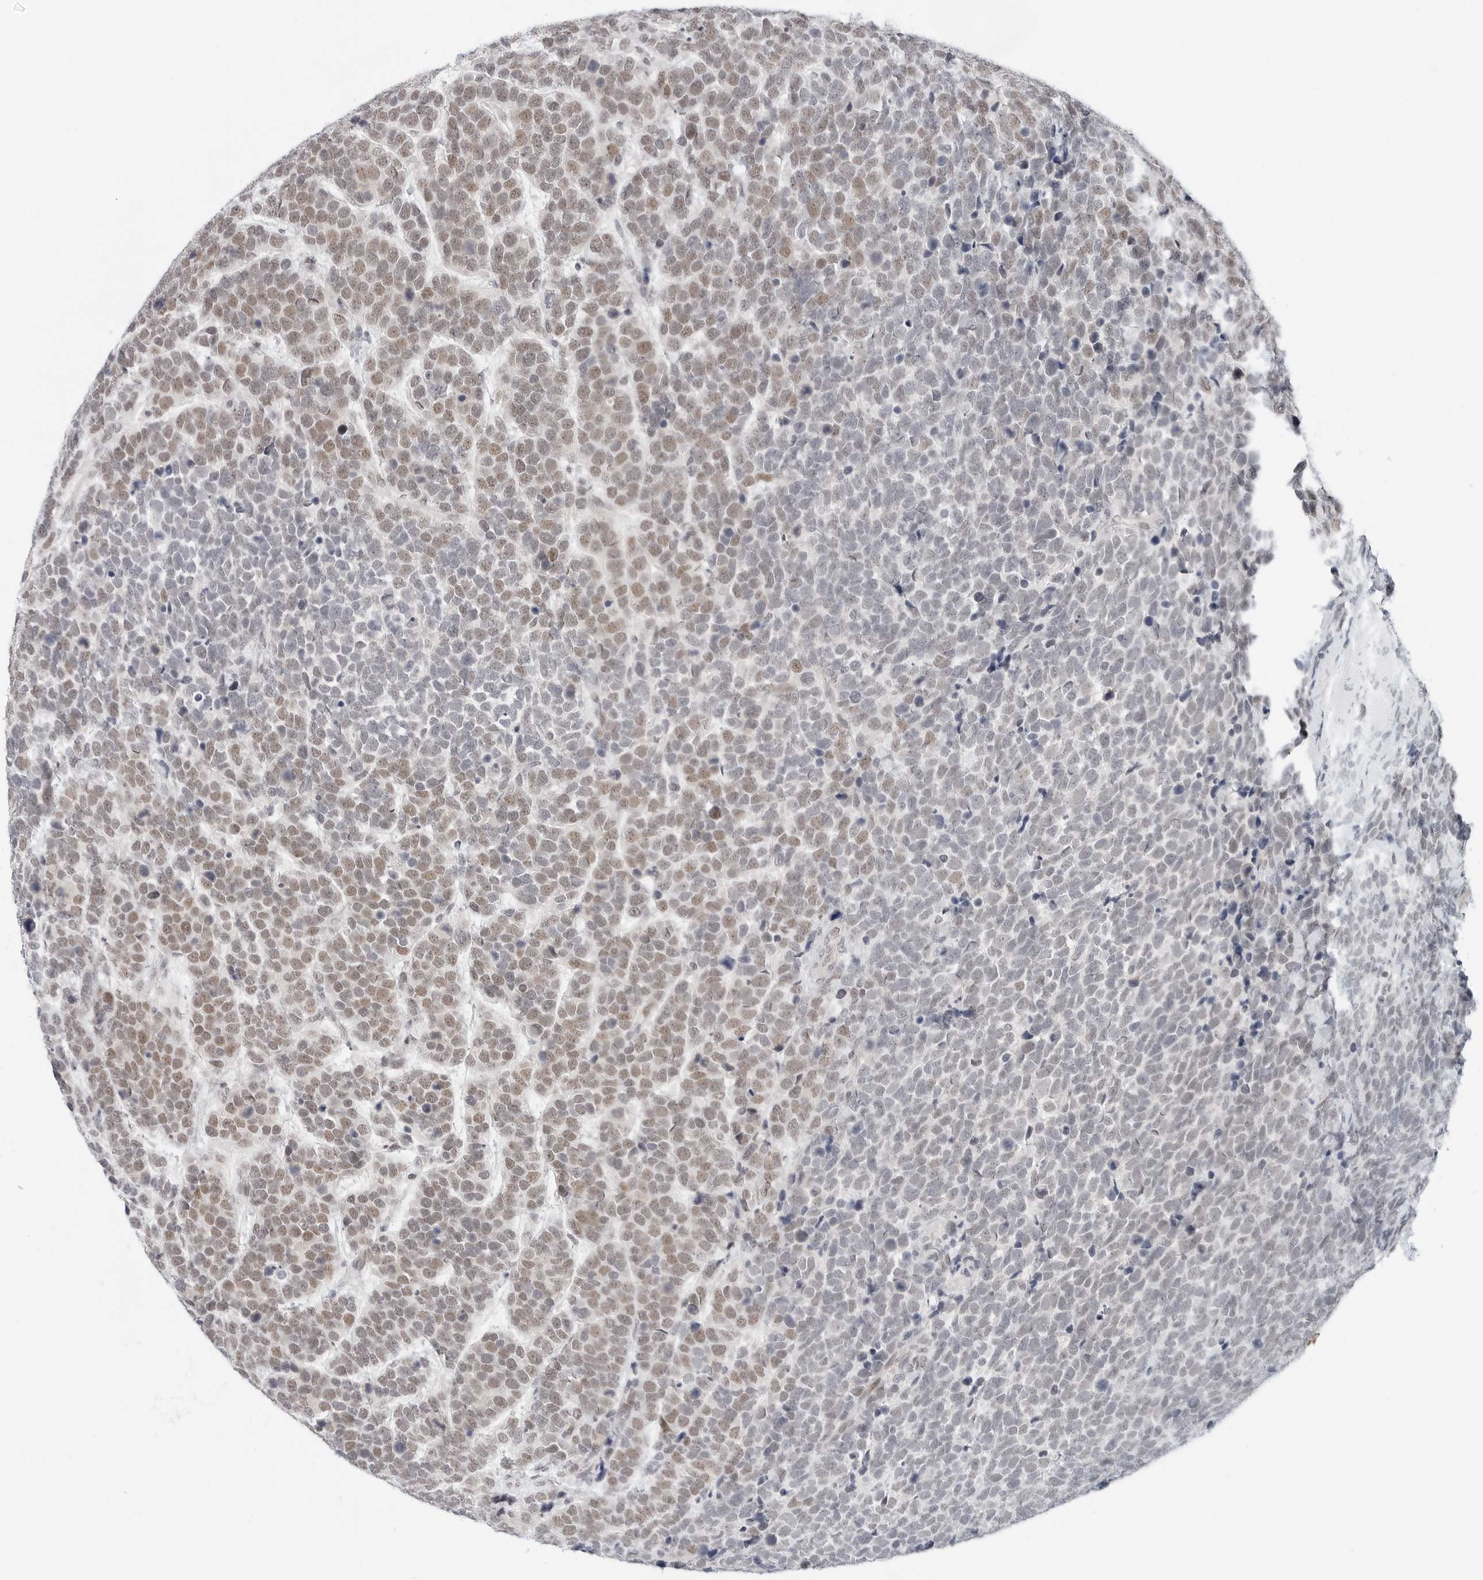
{"staining": {"intensity": "weak", "quantity": ">75%", "location": "nuclear"}, "tissue": "urothelial cancer", "cell_type": "Tumor cells", "image_type": "cancer", "snomed": [{"axis": "morphology", "description": "Urothelial carcinoma, High grade"}, {"axis": "topography", "description": "Urinary bladder"}], "caption": "Immunohistochemical staining of human urothelial cancer demonstrates low levels of weak nuclear protein positivity in about >75% of tumor cells.", "gene": "TSEN2", "patient": {"sex": "female", "age": 82}}